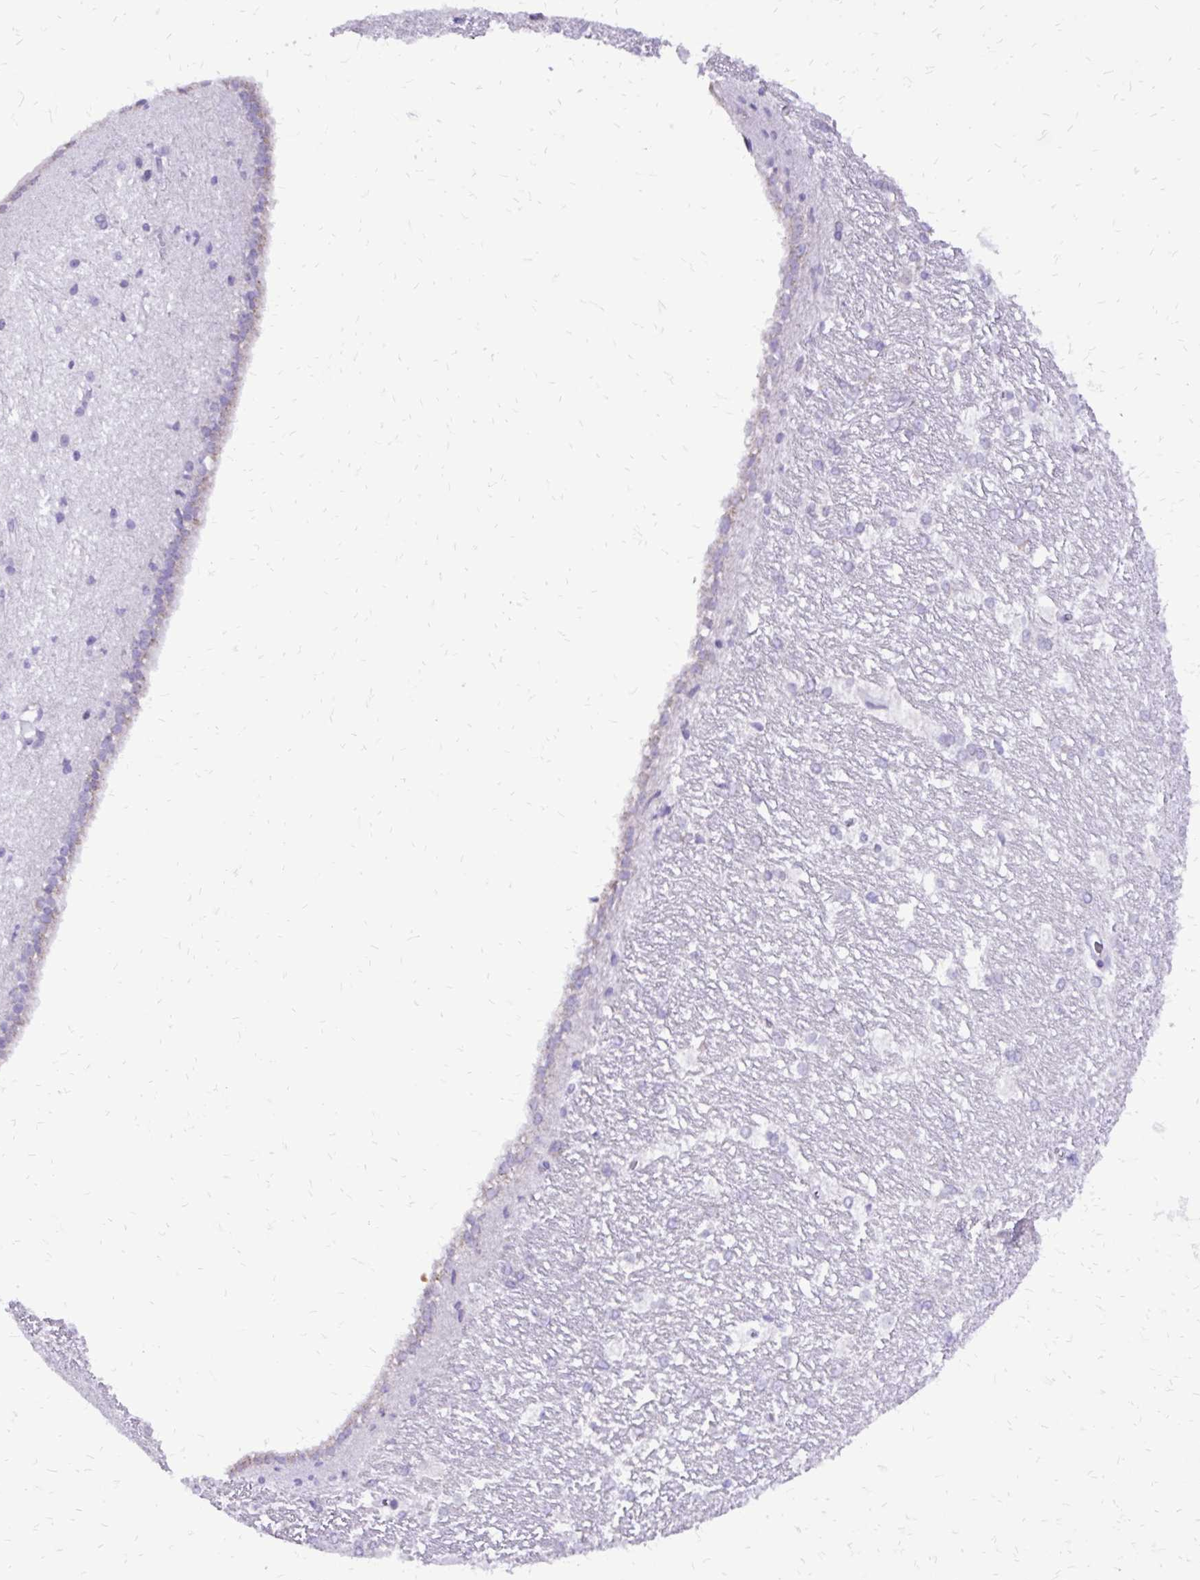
{"staining": {"intensity": "negative", "quantity": "none", "location": "none"}, "tissue": "hippocampus", "cell_type": "Glial cells", "image_type": "normal", "snomed": [{"axis": "morphology", "description": "Normal tissue, NOS"}, {"axis": "topography", "description": "Cerebral cortex"}, {"axis": "topography", "description": "Hippocampus"}], "caption": "DAB (3,3'-diaminobenzidine) immunohistochemical staining of unremarkable human hippocampus shows no significant positivity in glial cells. (Brightfield microscopy of DAB (3,3'-diaminobenzidine) immunohistochemistry (IHC) at high magnification).", "gene": "CAT", "patient": {"sex": "female", "age": 19}}